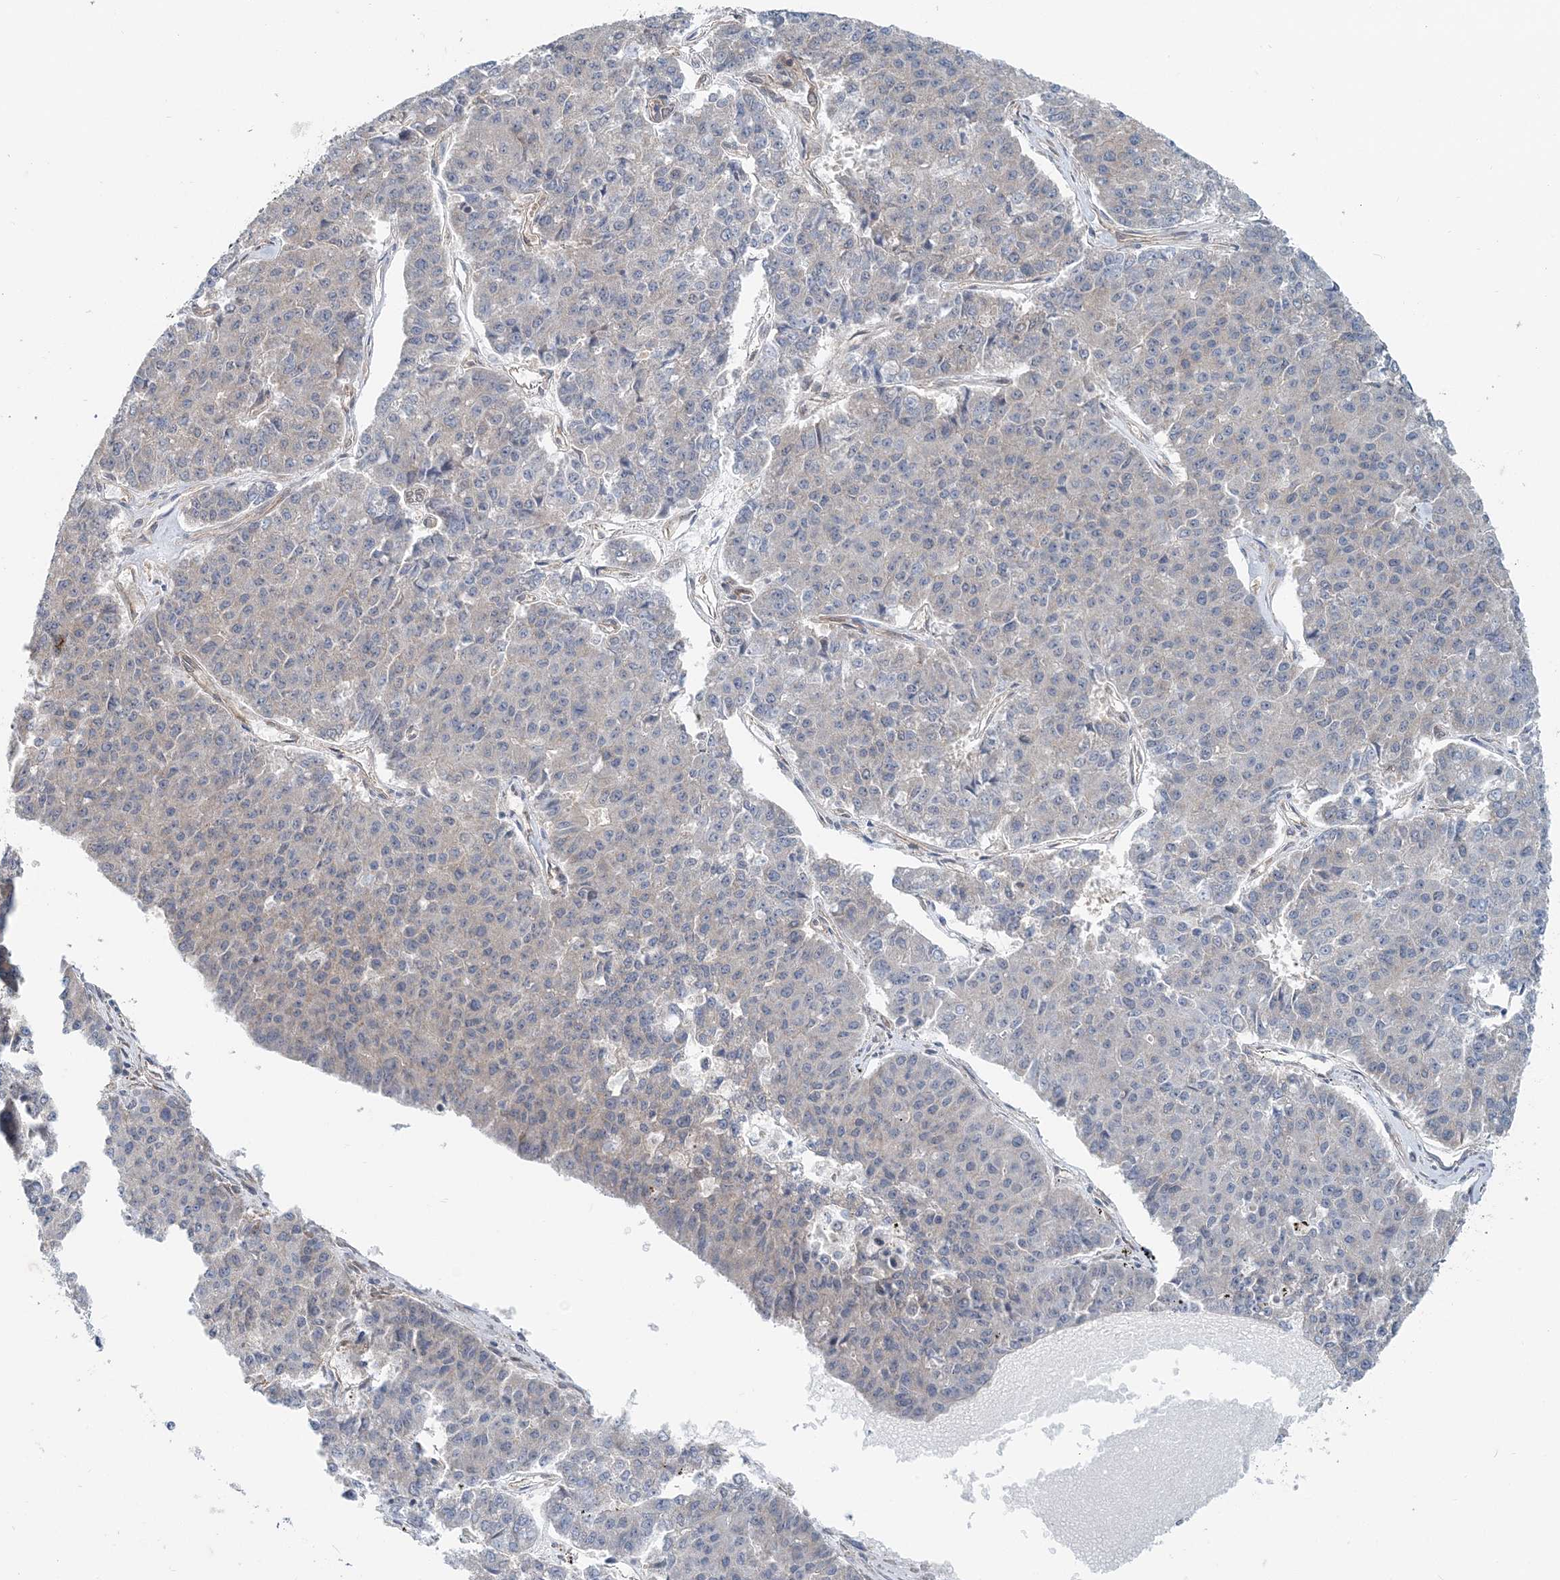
{"staining": {"intensity": "negative", "quantity": "none", "location": "none"}, "tissue": "pancreatic cancer", "cell_type": "Tumor cells", "image_type": "cancer", "snomed": [{"axis": "morphology", "description": "Adenocarcinoma, NOS"}, {"axis": "topography", "description": "Pancreas"}], "caption": "Pancreatic cancer was stained to show a protein in brown. There is no significant expression in tumor cells.", "gene": "MOB4", "patient": {"sex": "male", "age": 50}}